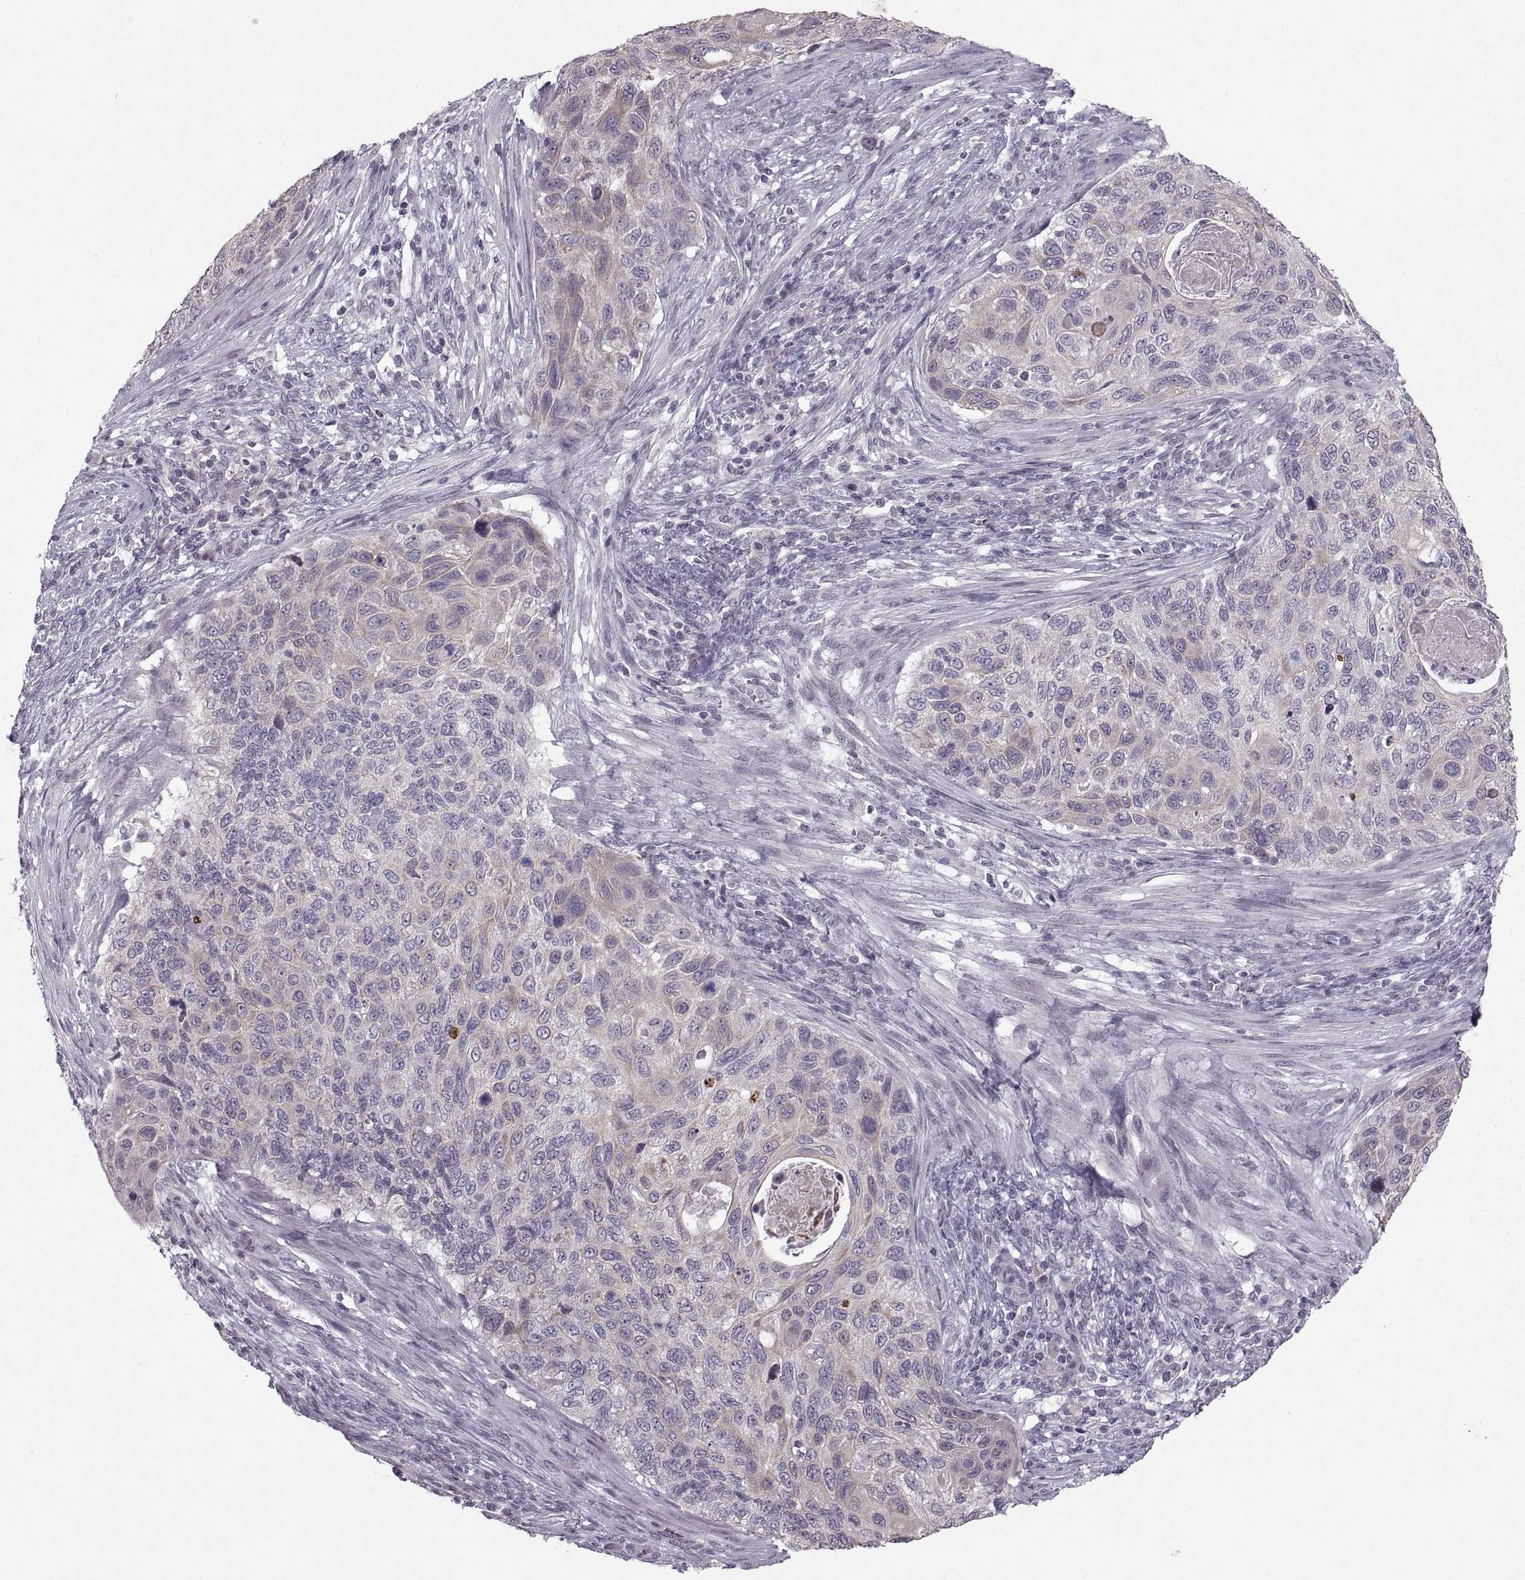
{"staining": {"intensity": "weak", "quantity": ">75%", "location": "cytoplasmic/membranous"}, "tissue": "cervical cancer", "cell_type": "Tumor cells", "image_type": "cancer", "snomed": [{"axis": "morphology", "description": "Squamous cell carcinoma, NOS"}, {"axis": "topography", "description": "Cervix"}], "caption": "Weak cytoplasmic/membranous protein expression is appreciated in approximately >75% of tumor cells in cervical cancer.", "gene": "MGAT4D", "patient": {"sex": "female", "age": 70}}